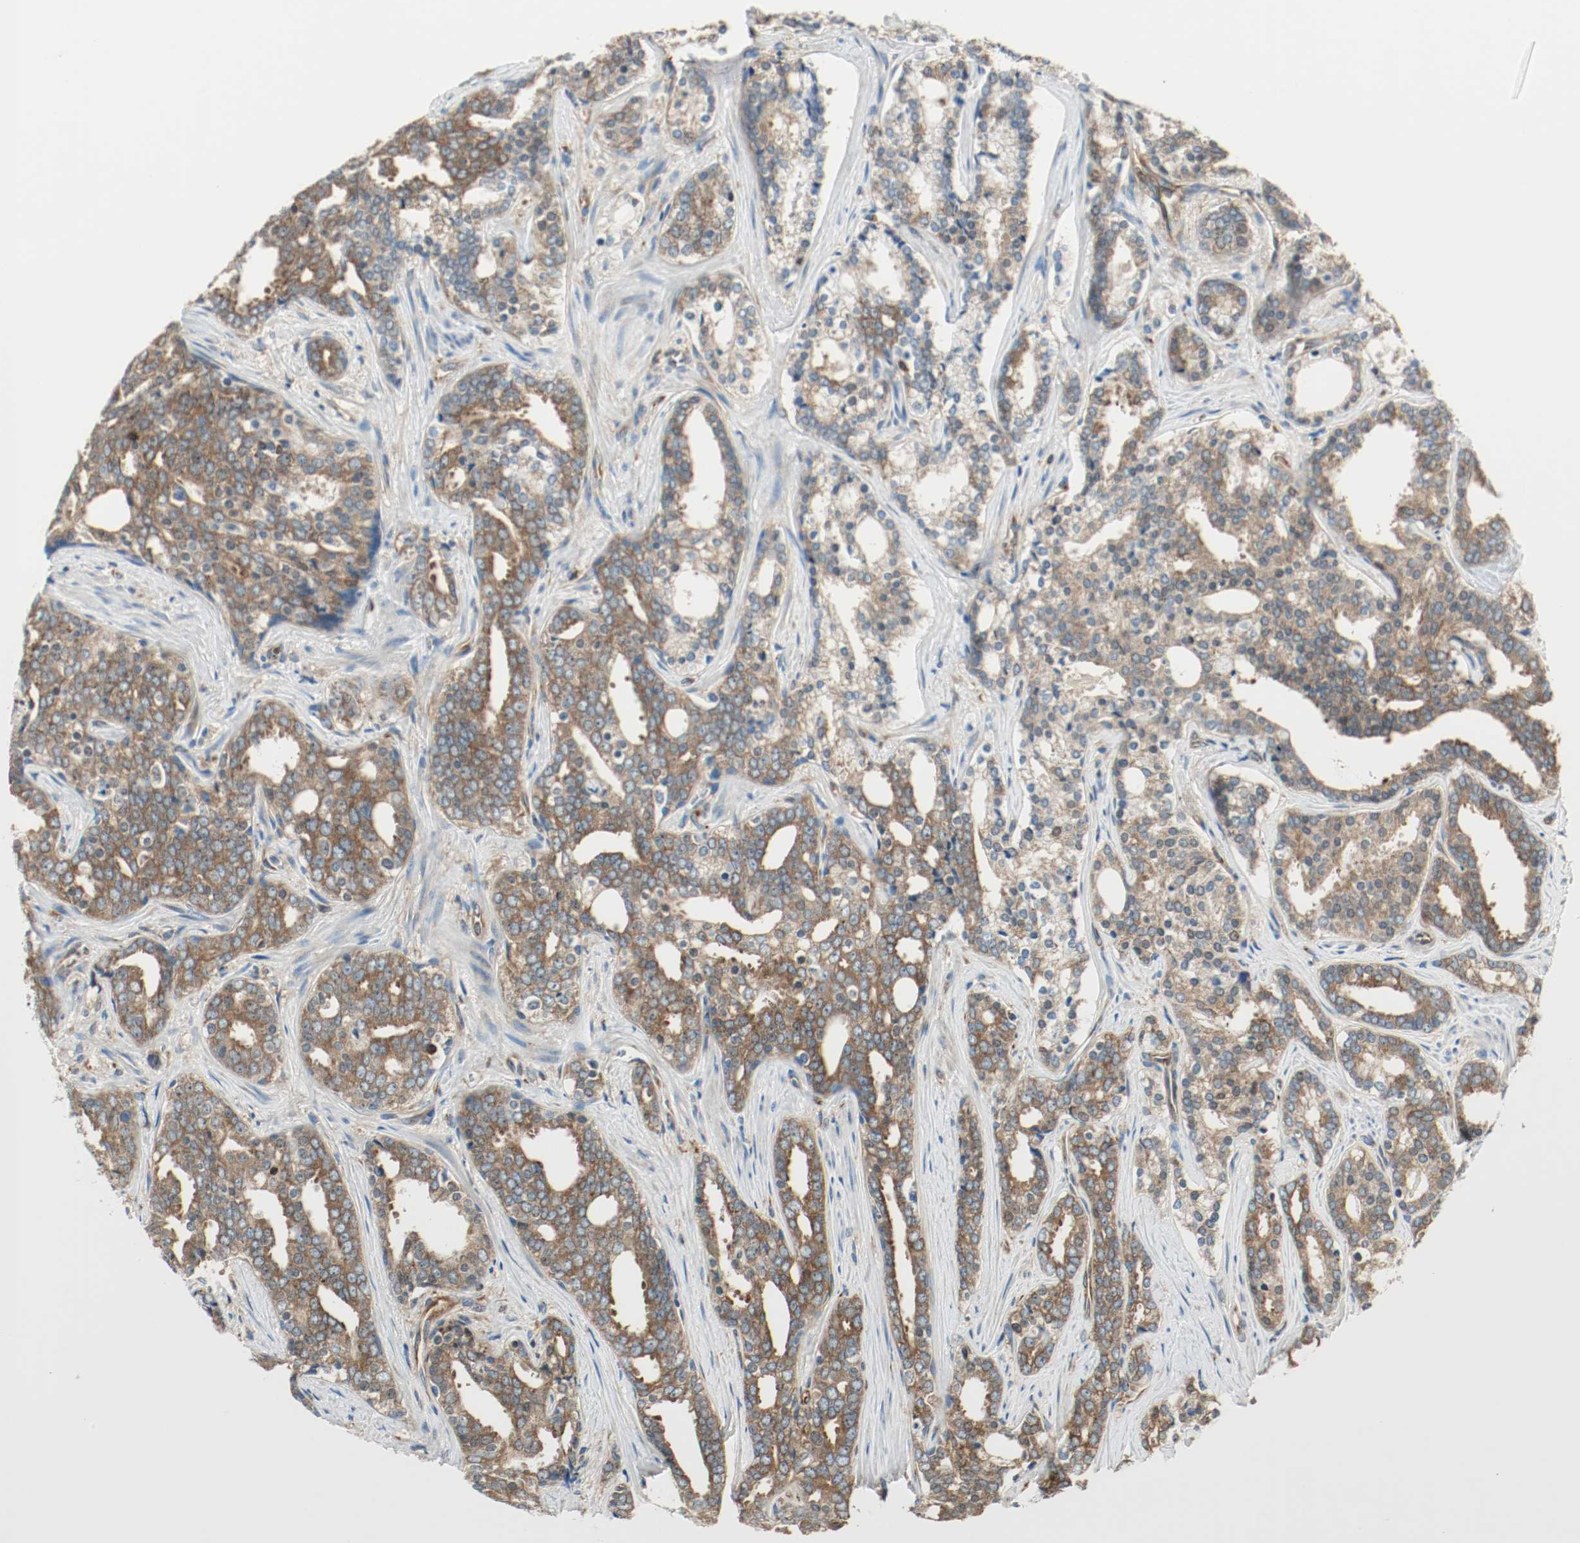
{"staining": {"intensity": "strong", "quantity": ">75%", "location": "cytoplasmic/membranous"}, "tissue": "prostate cancer", "cell_type": "Tumor cells", "image_type": "cancer", "snomed": [{"axis": "morphology", "description": "Adenocarcinoma, High grade"}, {"axis": "topography", "description": "Prostate"}], "caption": "This is a histology image of immunohistochemistry staining of prostate cancer, which shows strong expression in the cytoplasmic/membranous of tumor cells.", "gene": "PLCG1", "patient": {"sex": "male", "age": 67}}